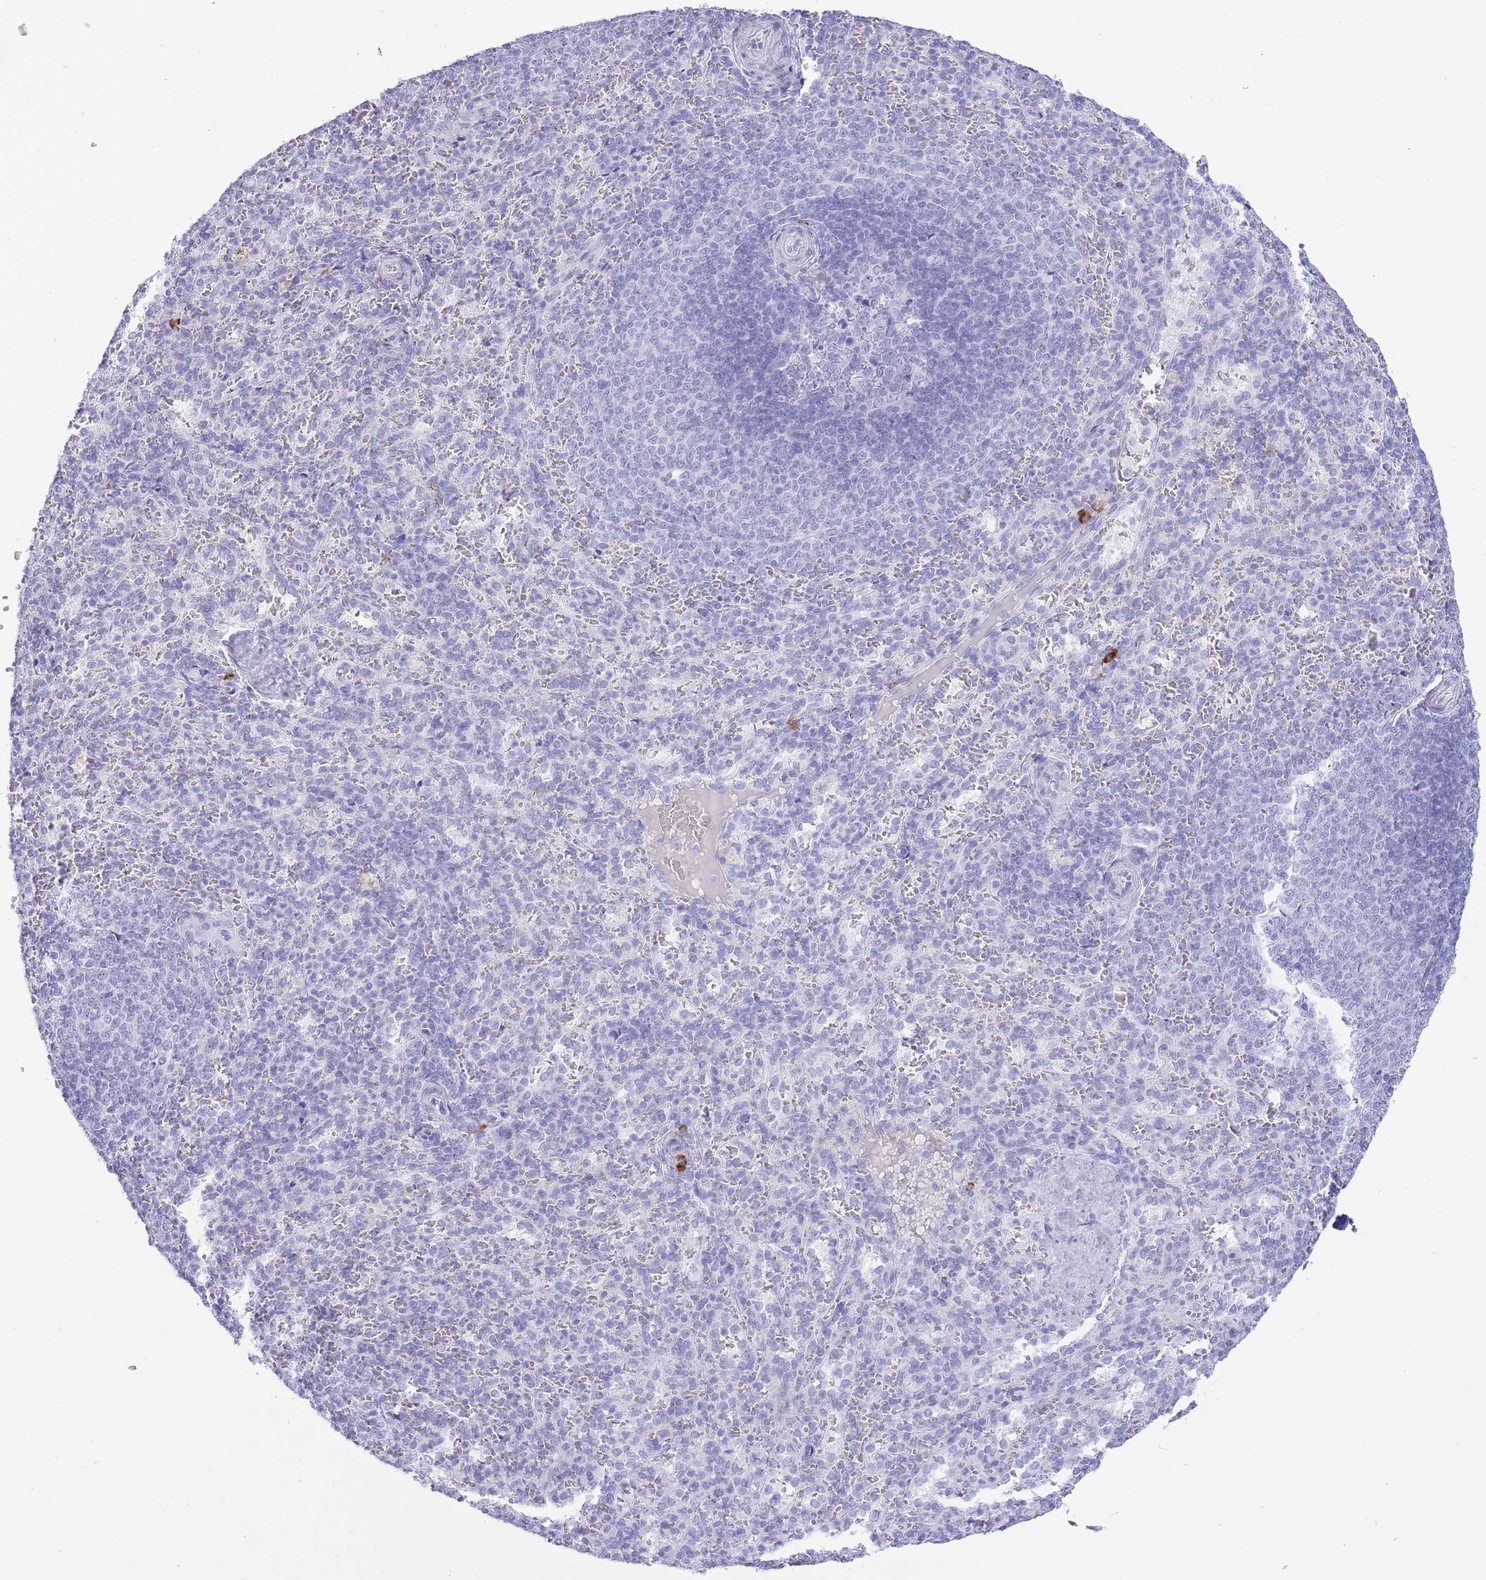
{"staining": {"intensity": "strong", "quantity": "<25%", "location": "cytoplasmic/membranous"}, "tissue": "spleen", "cell_type": "Cells in red pulp", "image_type": "normal", "snomed": [{"axis": "morphology", "description": "Normal tissue, NOS"}, {"axis": "topography", "description": "Spleen"}], "caption": "Strong cytoplasmic/membranous protein expression is appreciated in about <25% of cells in red pulp in spleen. (DAB IHC, brown staining for protein, blue staining for nuclei).", "gene": "ASAP3", "patient": {"sex": "female", "age": 21}}